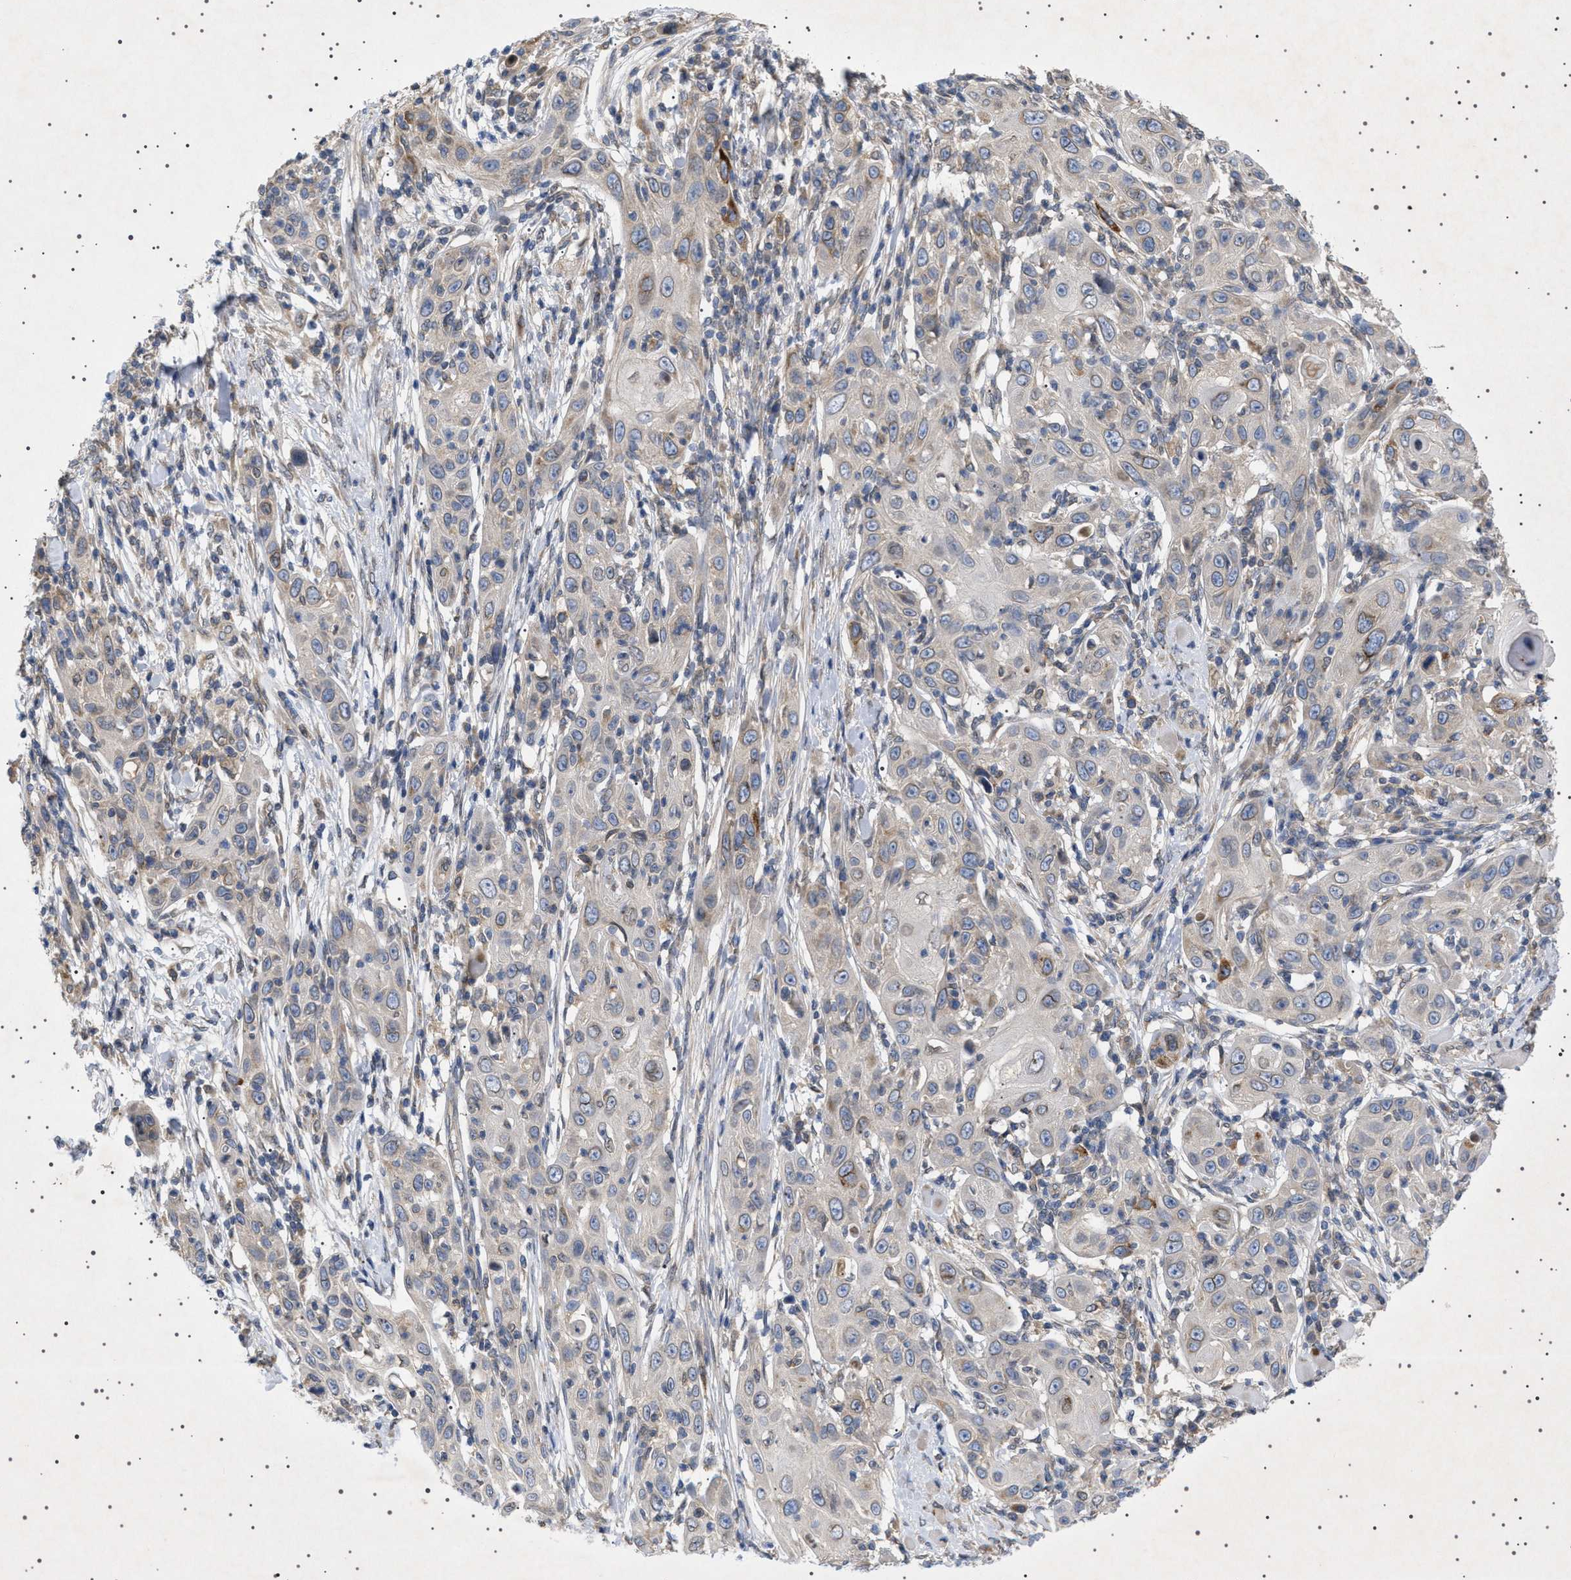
{"staining": {"intensity": "weak", "quantity": "<25%", "location": "cytoplasmic/membranous,nuclear"}, "tissue": "skin cancer", "cell_type": "Tumor cells", "image_type": "cancer", "snomed": [{"axis": "morphology", "description": "Squamous cell carcinoma, NOS"}, {"axis": "topography", "description": "Skin"}], "caption": "IHC of skin cancer (squamous cell carcinoma) exhibits no expression in tumor cells. (DAB (3,3'-diaminobenzidine) IHC visualized using brightfield microscopy, high magnification).", "gene": "NUP93", "patient": {"sex": "female", "age": 88}}